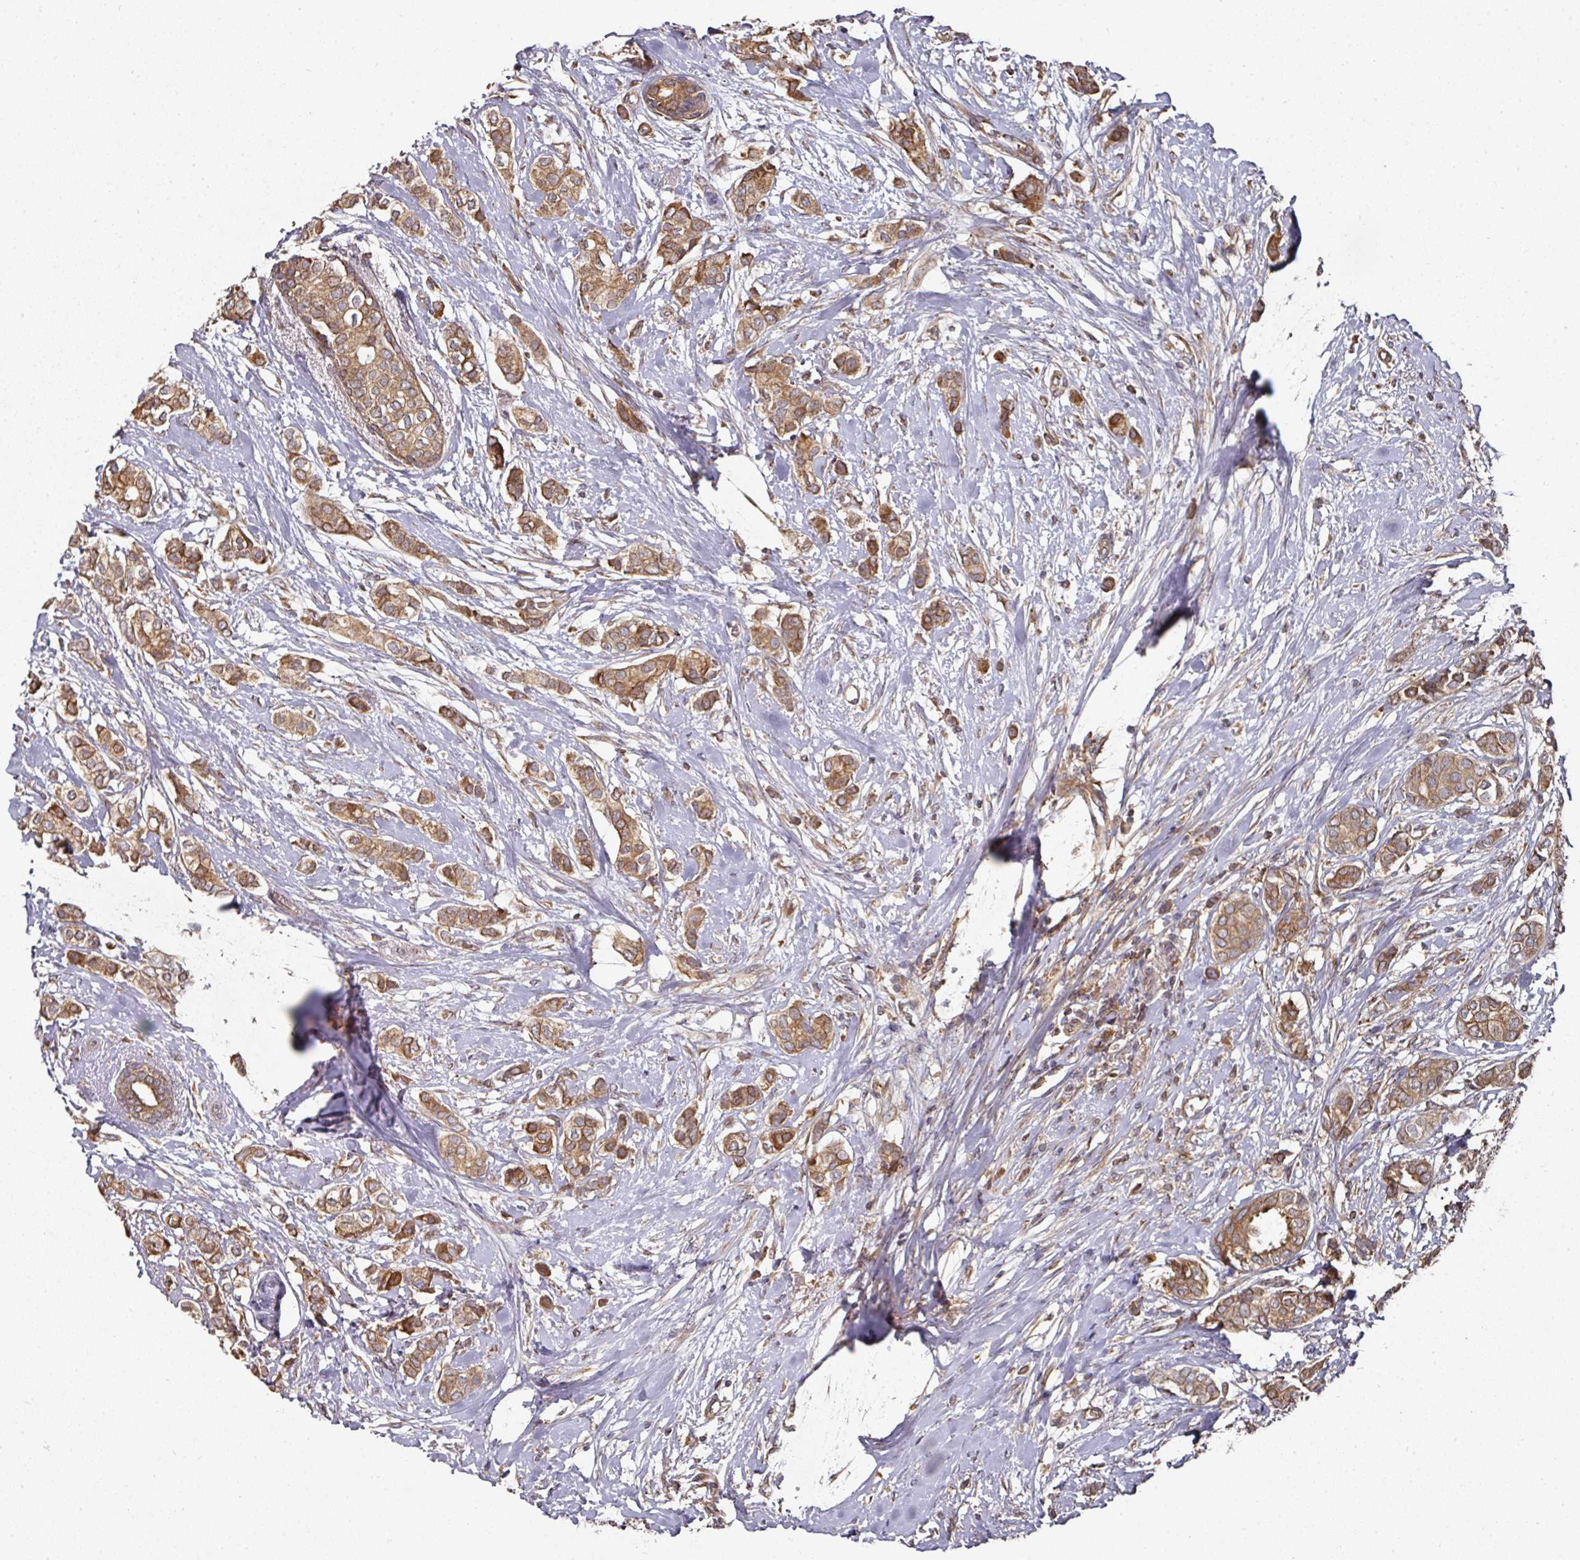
{"staining": {"intensity": "moderate", "quantity": ">75%", "location": "cytoplasmic/membranous"}, "tissue": "breast cancer", "cell_type": "Tumor cells", "image_type": "cancer", "snomed": [{"axis": "morphology", "description": "Duct carcinoma"}, {"axis": "topography", "description": "Breast"}], "caption": "Moderate cytoplasmic/membranous expression is seen in about >75% of tumor cells in breast cancer. The staining is performed using DAB brown chromogen to label protein expression. The nuclei are counter-stained blue using hematoxylin.", "gene": "CEP95", "patient": {"sex": "female", "age": 73}}